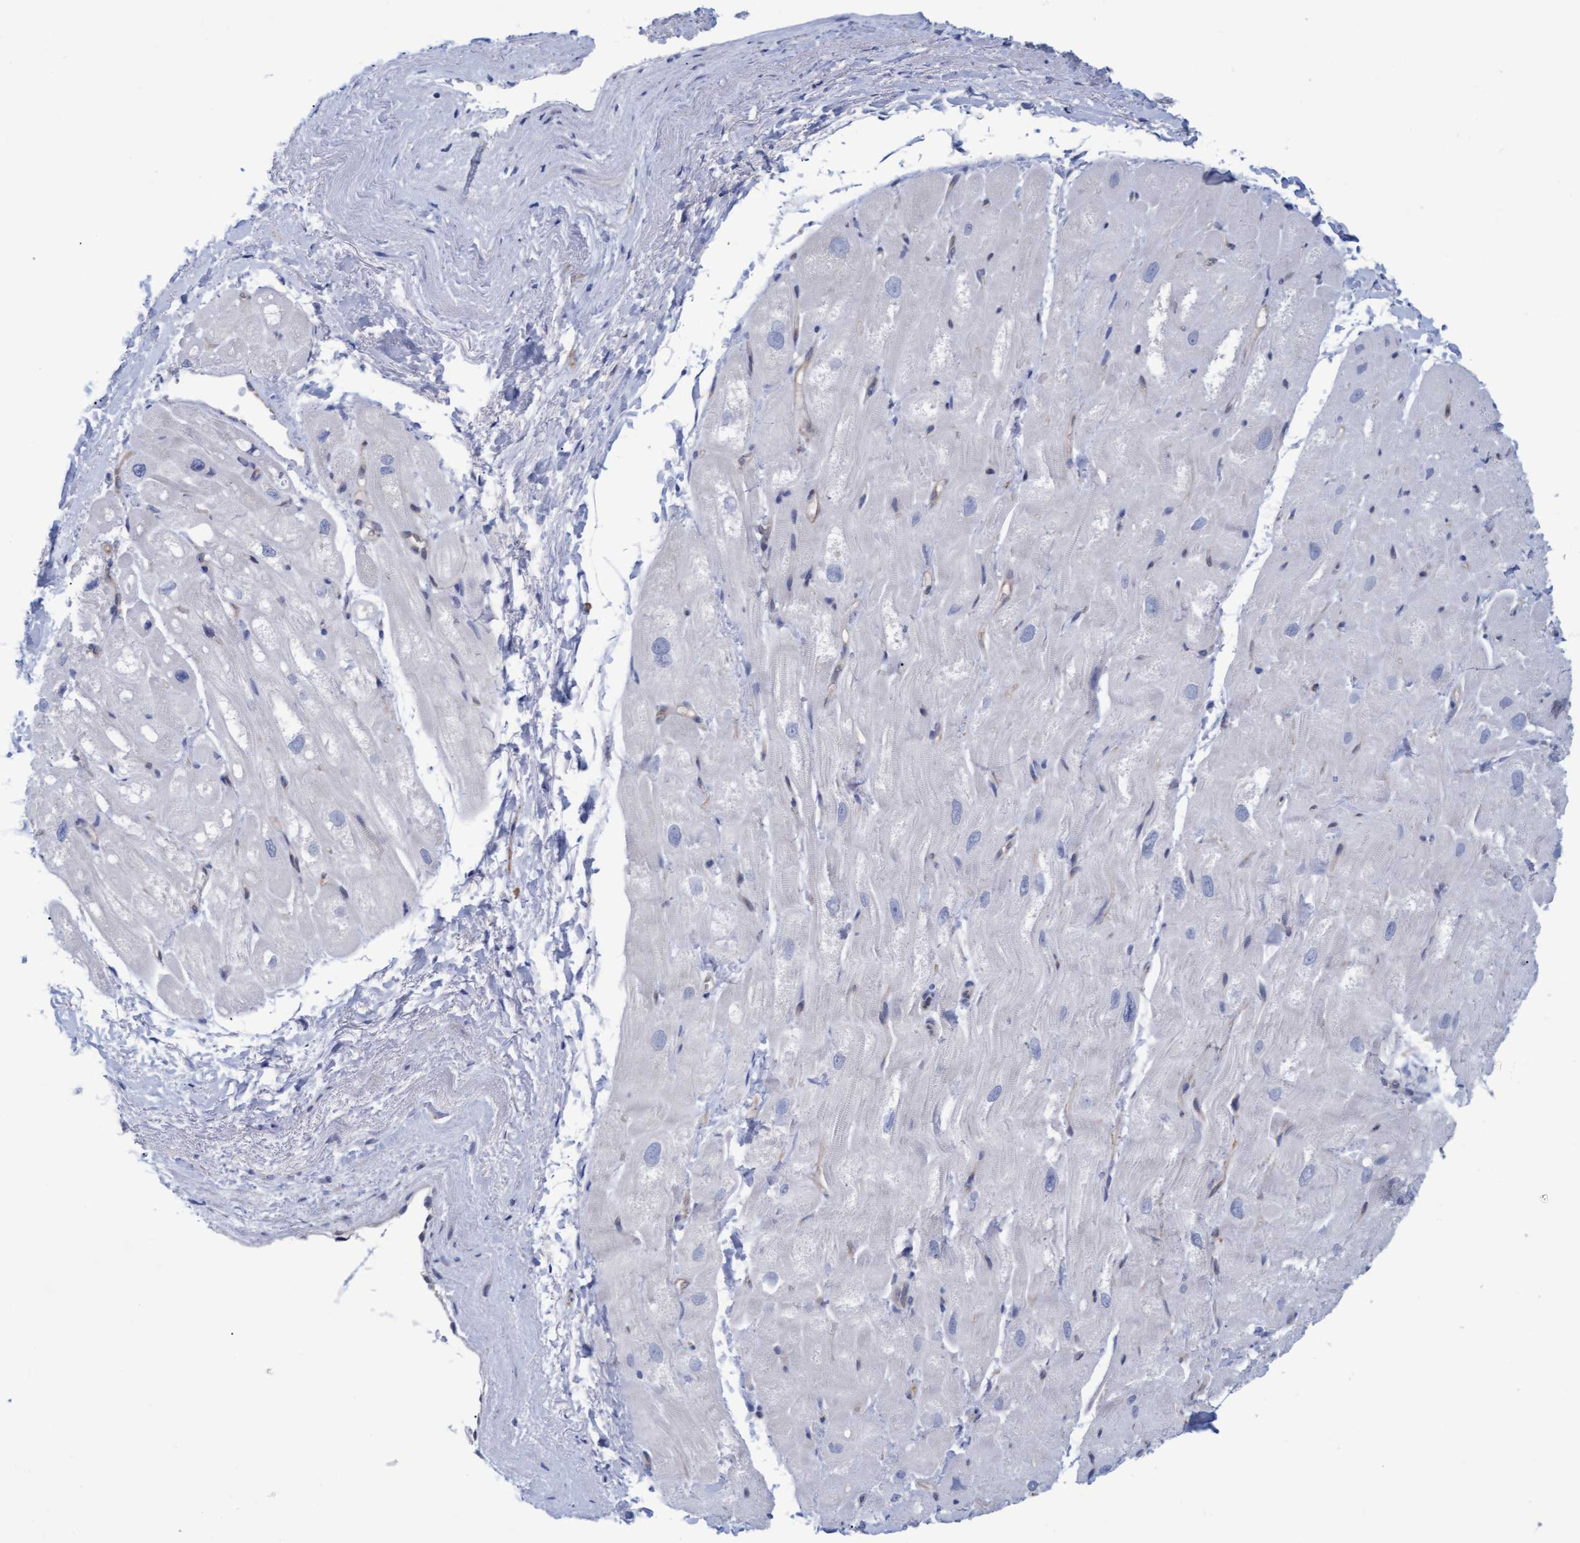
{"staining": {"intensity": "negative", "quantity": "none", "location": "none"}, "tissue": "heart muscle", "cell_type": "Cardiomyocytes", "image_type": "normal", "snomed": [{"axis": "morphology", "description": "Normal tissue, NOS"}, {"axis": "topography", "description": "Heart"}], "caption": "Protein analysis of benign heart muscle reveals no significant positivity in cardiomyocytes.", "gene": "STXBP1", "patient": {"sex": "male", "age": 49}}